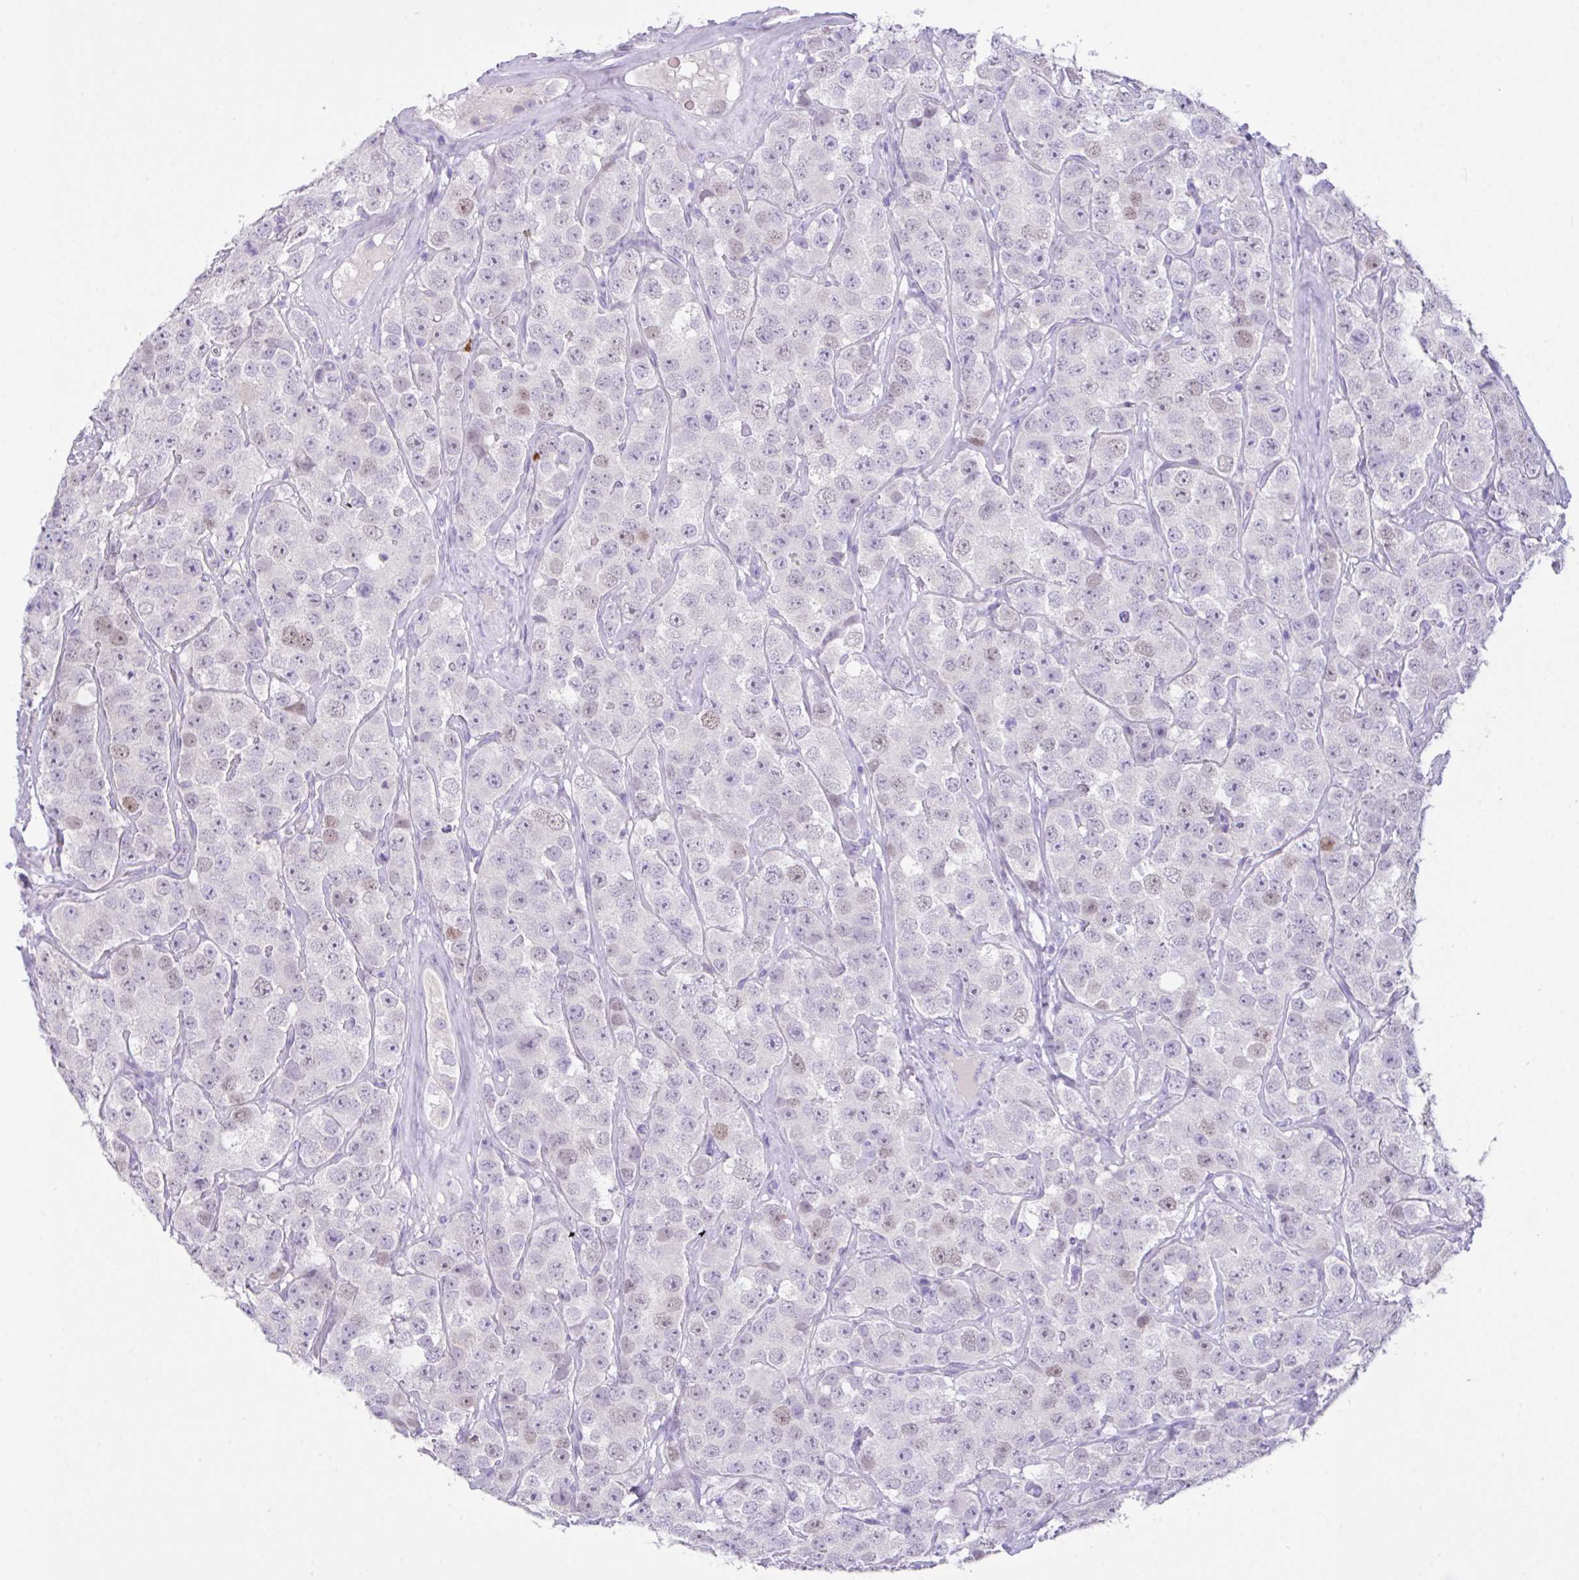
{"staining": {"intensity": "weak", "quantity": "<25%", "location": "nuclear"}, "tissue": "testis cancer", "cell_type": "Tumor cells", "image_type": "cancer", "snomed": [{"axis": "morphology", "description": "Seminoma, NOS"}, {"axis": "topography", "description": "Testis"}], "caption": "High magnification brightfield microscopy of testis cancer stained with DAB (brown) and counterstained with hematoxylin (blue): tumor cells show no significant positivity. (Brightfield microscopy of DAB immunohistochemistry at high magnification).", "gene": "CST11", "patient": {"sex": "male", "age": 28}}